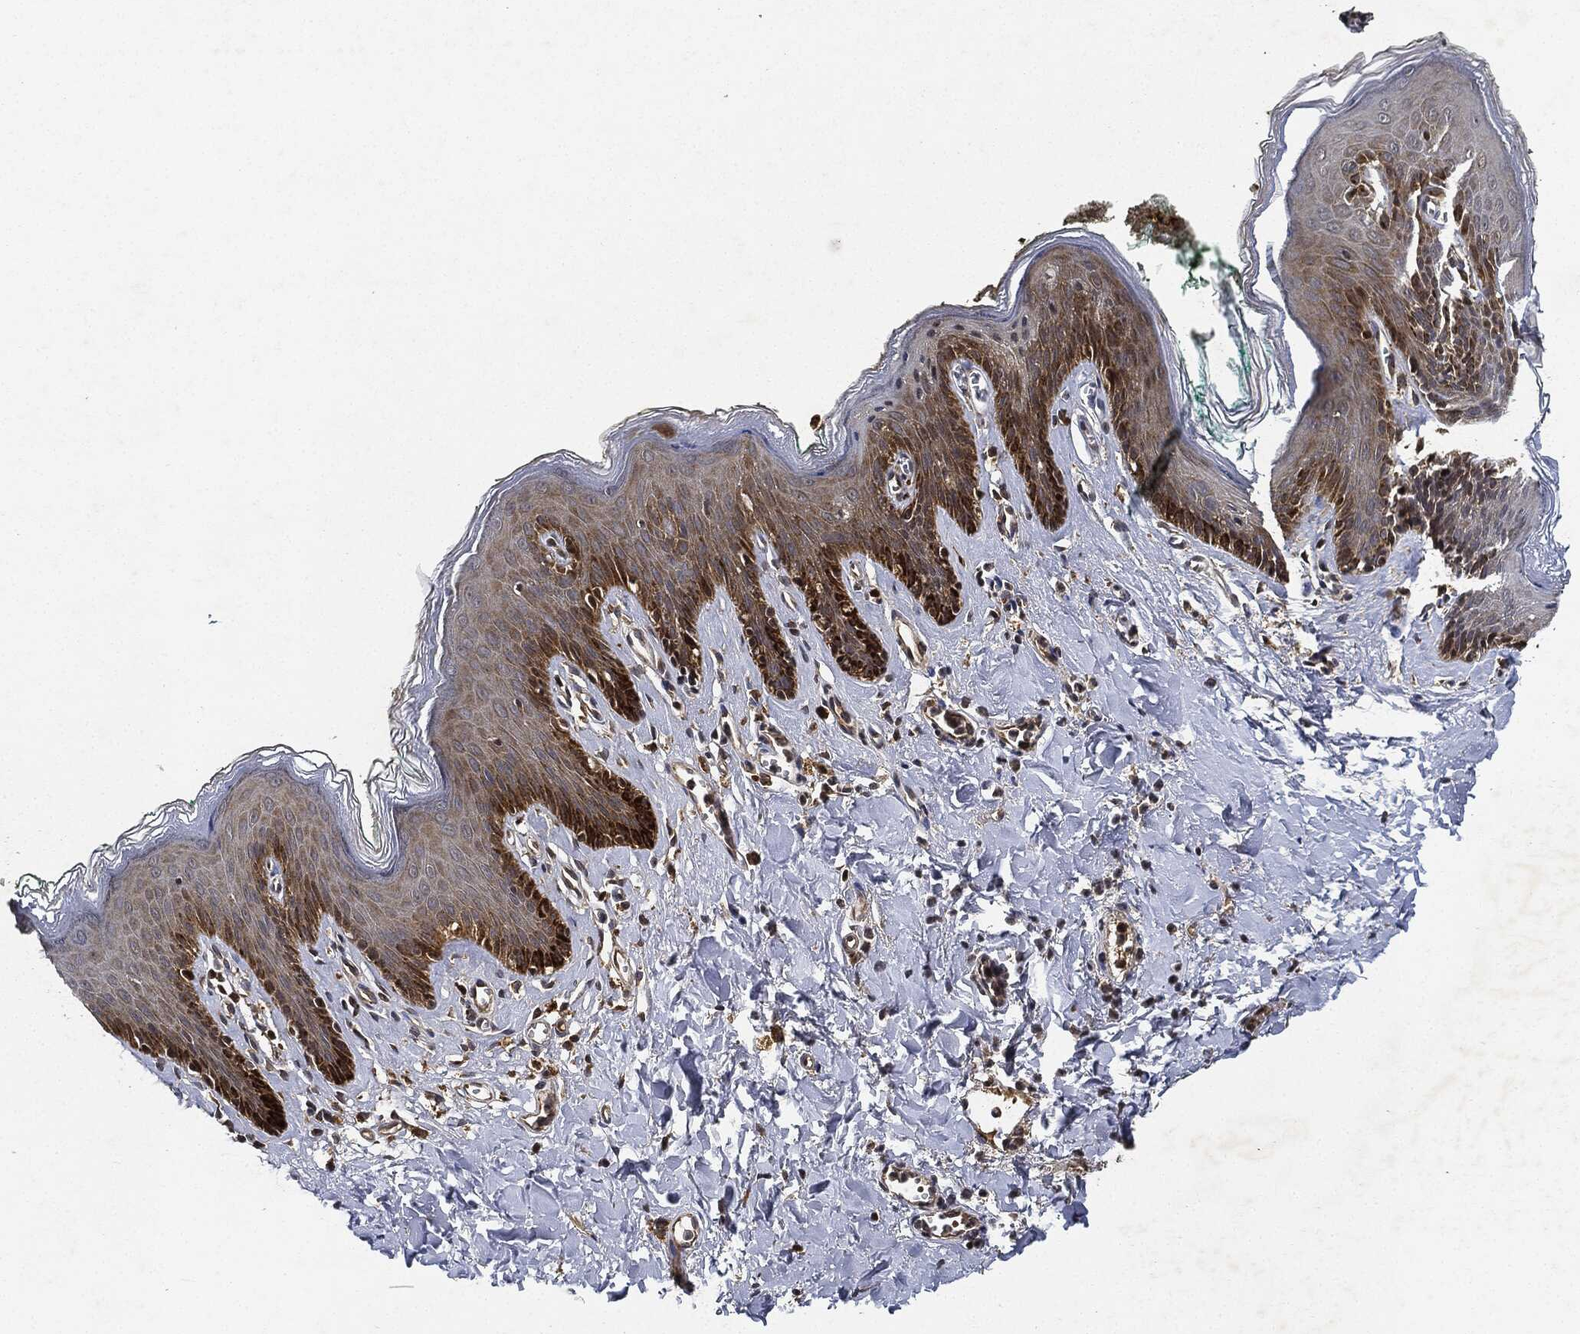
{"staining": {"intensity": "moderate", "quantity": "<25%", "location": "cytoplasmic/membranous"}, "tissue": "skin", "cell_type": "Epidermal cells", "image_type": "normal", "snomed": [{"axis": "morphology", "description": "Normal tissue, NOS"}, {"axis": "topography", "description": "Vulva"}], "caption": "Protein analysis of unremarkable skin displays moderate cytoplasmic/membranous expression in approximately <25% of epidermal cells. (Stains: DAB in brown, nuclei in blue, Microscopy: brightfield microscopy at high magnification).", "gene": "MLST8", "patient": {"sex": "female", "age": 66}}